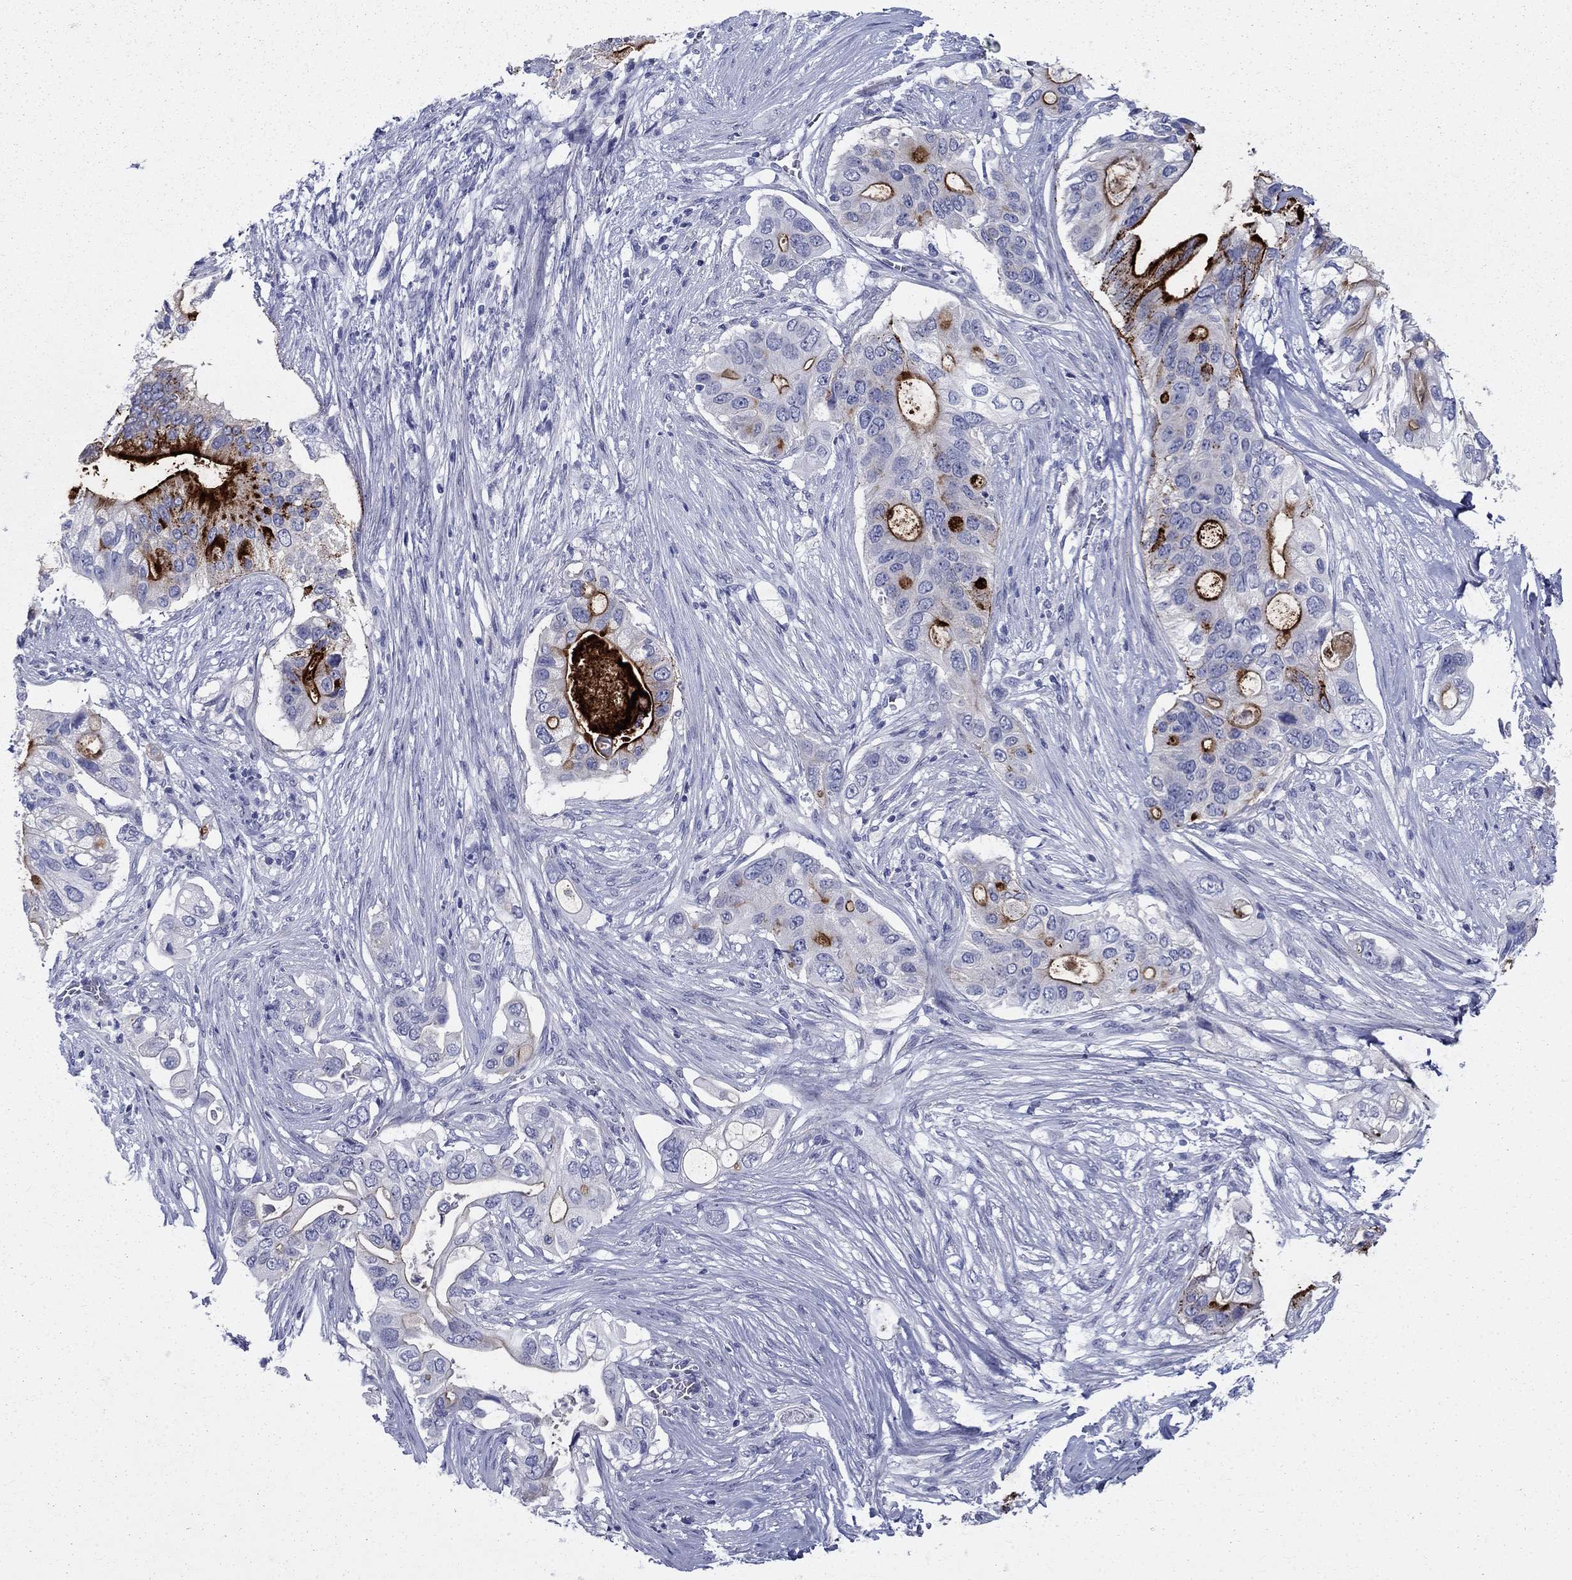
{"staining": {"intensity": "strong", "quantity": "25%-75%", "location": "cytoplasmic/membranous"}, "tissue": "pancreatic cancer", "cell_type": "Tumor cells", "image_type": "cancer", "snomed": [{"axis": "morphology", "description": "Adenocarcinoma, NOS"}, {"axis": "topography", "description": "Pancreas"}], "caption": "A high-resolution micrograph shows IHC staining of pancreatic cancer, which displays strong cytoplasmic/membranous positivity in about 25%-75% of tumor cells. (Stains: DAB (3,3'-diaminobenzidine) in brown, nuclei in blue, Microscopy: brightfield microscopy at high magnification).", "gene": "C4orf19", "patient": {"sex": "female", "age": 72}}